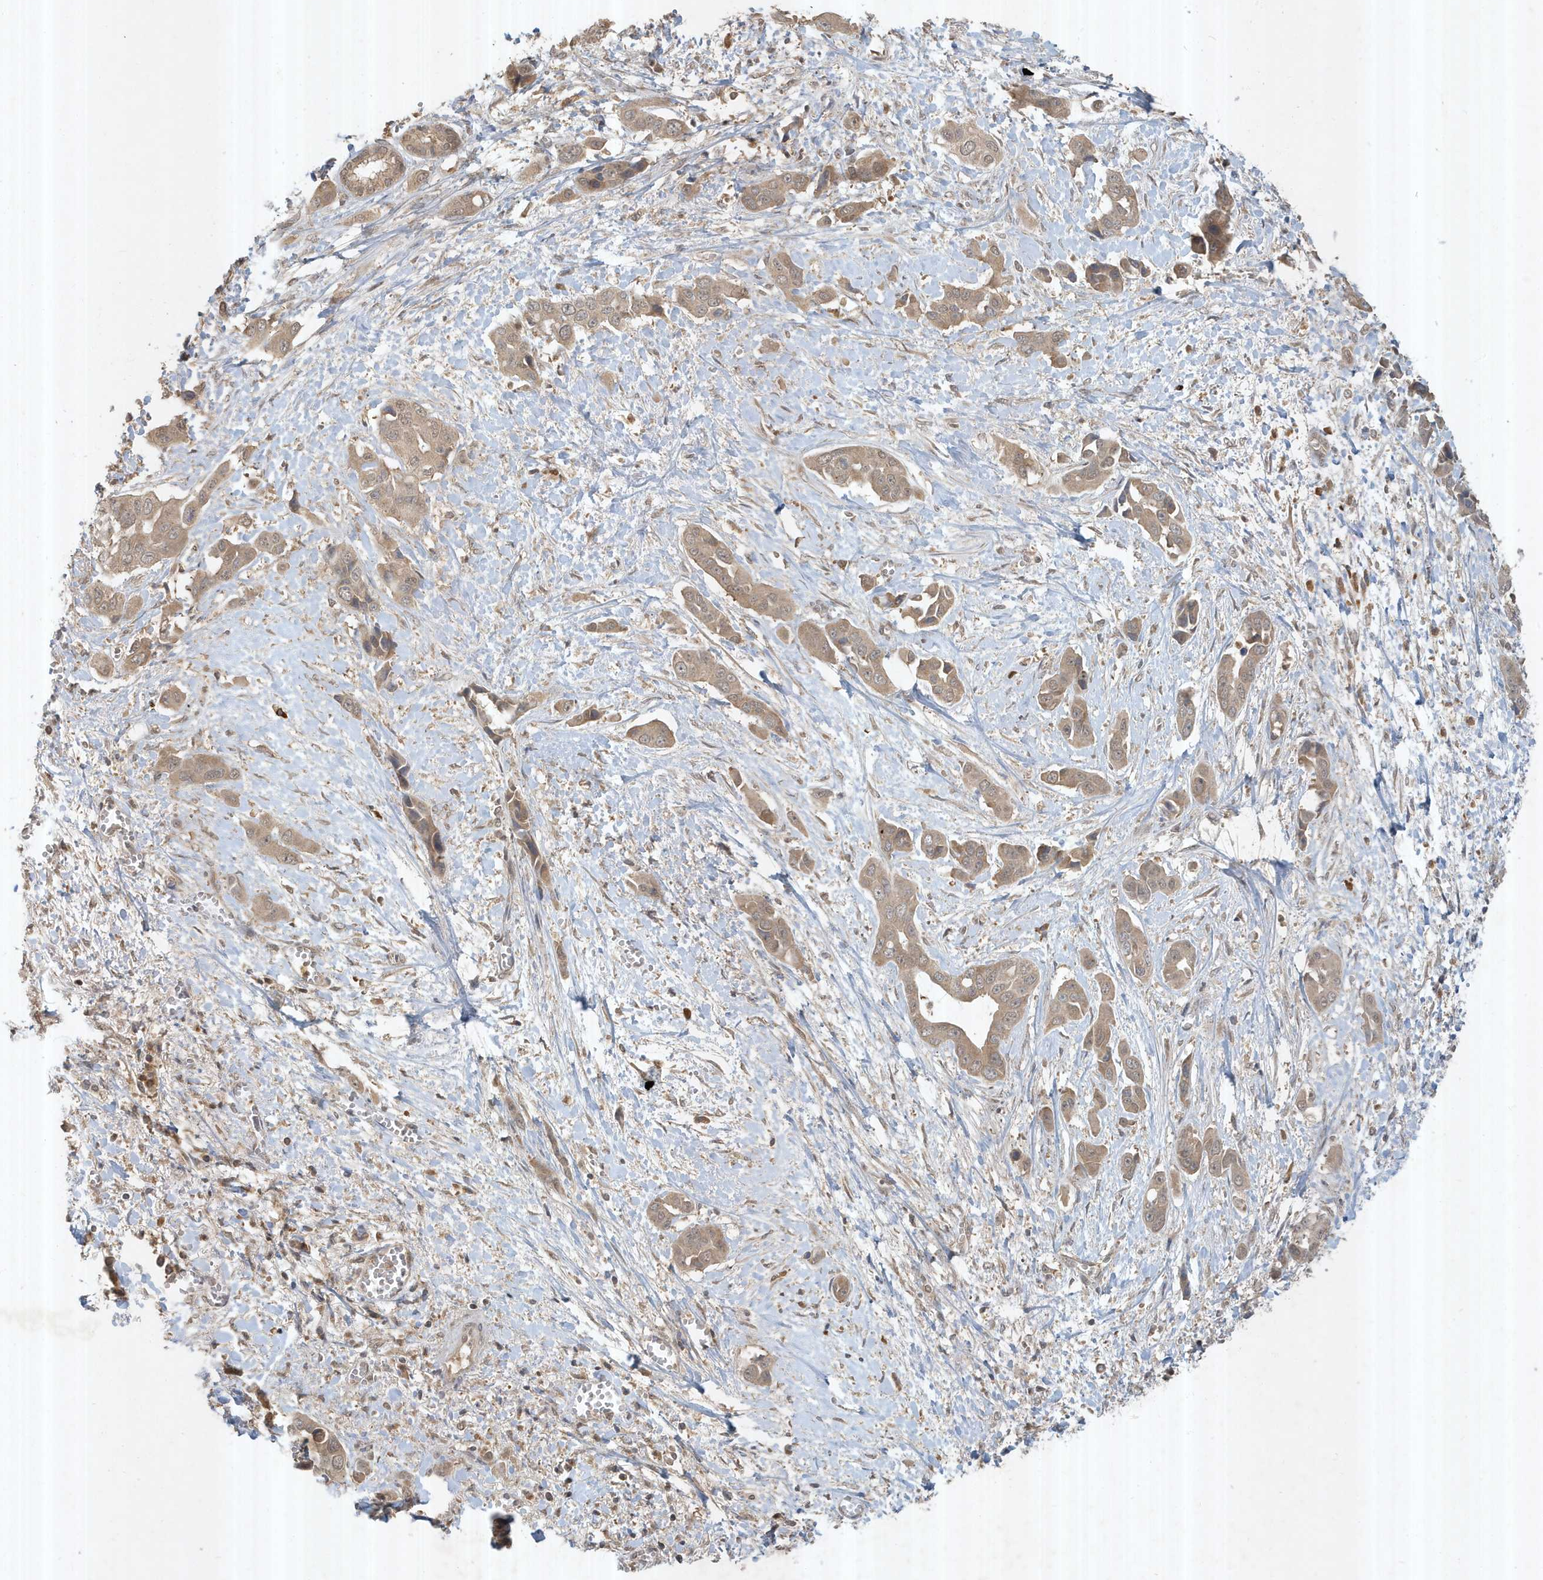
{"staining": {"intensity": "weak", "quantity": ">75%", "location": "cytoplasmic/membranous"}, "tissue": "liver cancer", "cell_type": "Tumor cells", "image_type": "cancer", "snomed": [{"axis": "morphology", "description": "Cholangiocarcinoma"}, {"axis": "topography", "description": "Liver"}], "caption": "About >75% of tumor cells in human liver cancer (cholangiocarcinoma) demonstrate weak cytoplasmic/membranous protein expression as visualized by brown immunohistochemical staining.", "gene": "ABCB9", "patient": {"sex": "female", "age": 52}}